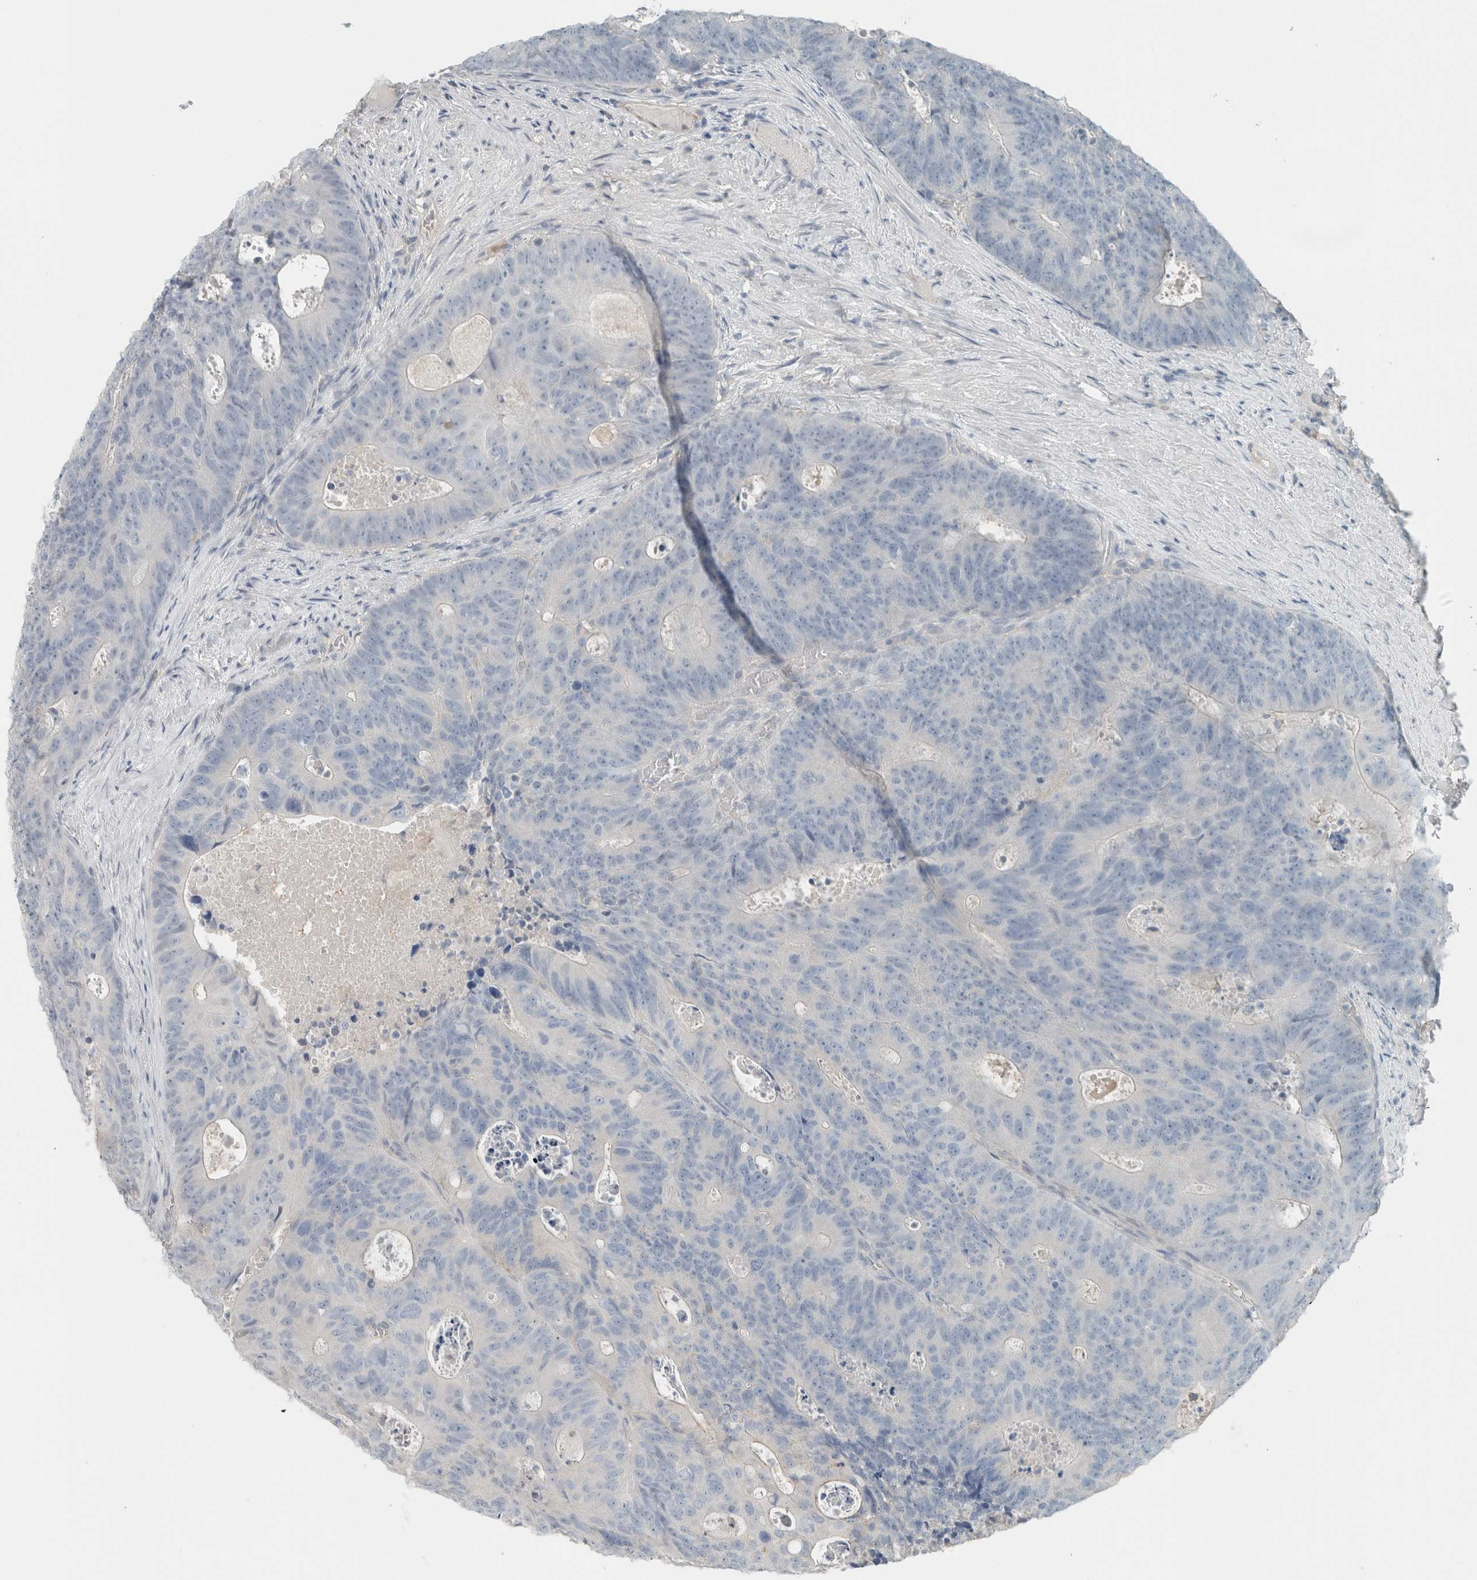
{"staining": {"intensity": "negative", "quantity": "none", "location": "none"}, "tissue": "colorectal cancer", "cell_type": "Tumor cells", "image_type": "cancer", "snomed": [{"axis": "morphology", "description": "Adenocarcinoma, NOS"}, {"axis": "topography", "description": "Colon"}], "caption": "Immunohistochemistry (IHC) of human colorectal cancer exhibits no staining in tumor cells.", "gene": "SCIN", "patient": {"sex": "male", "age": 87}}